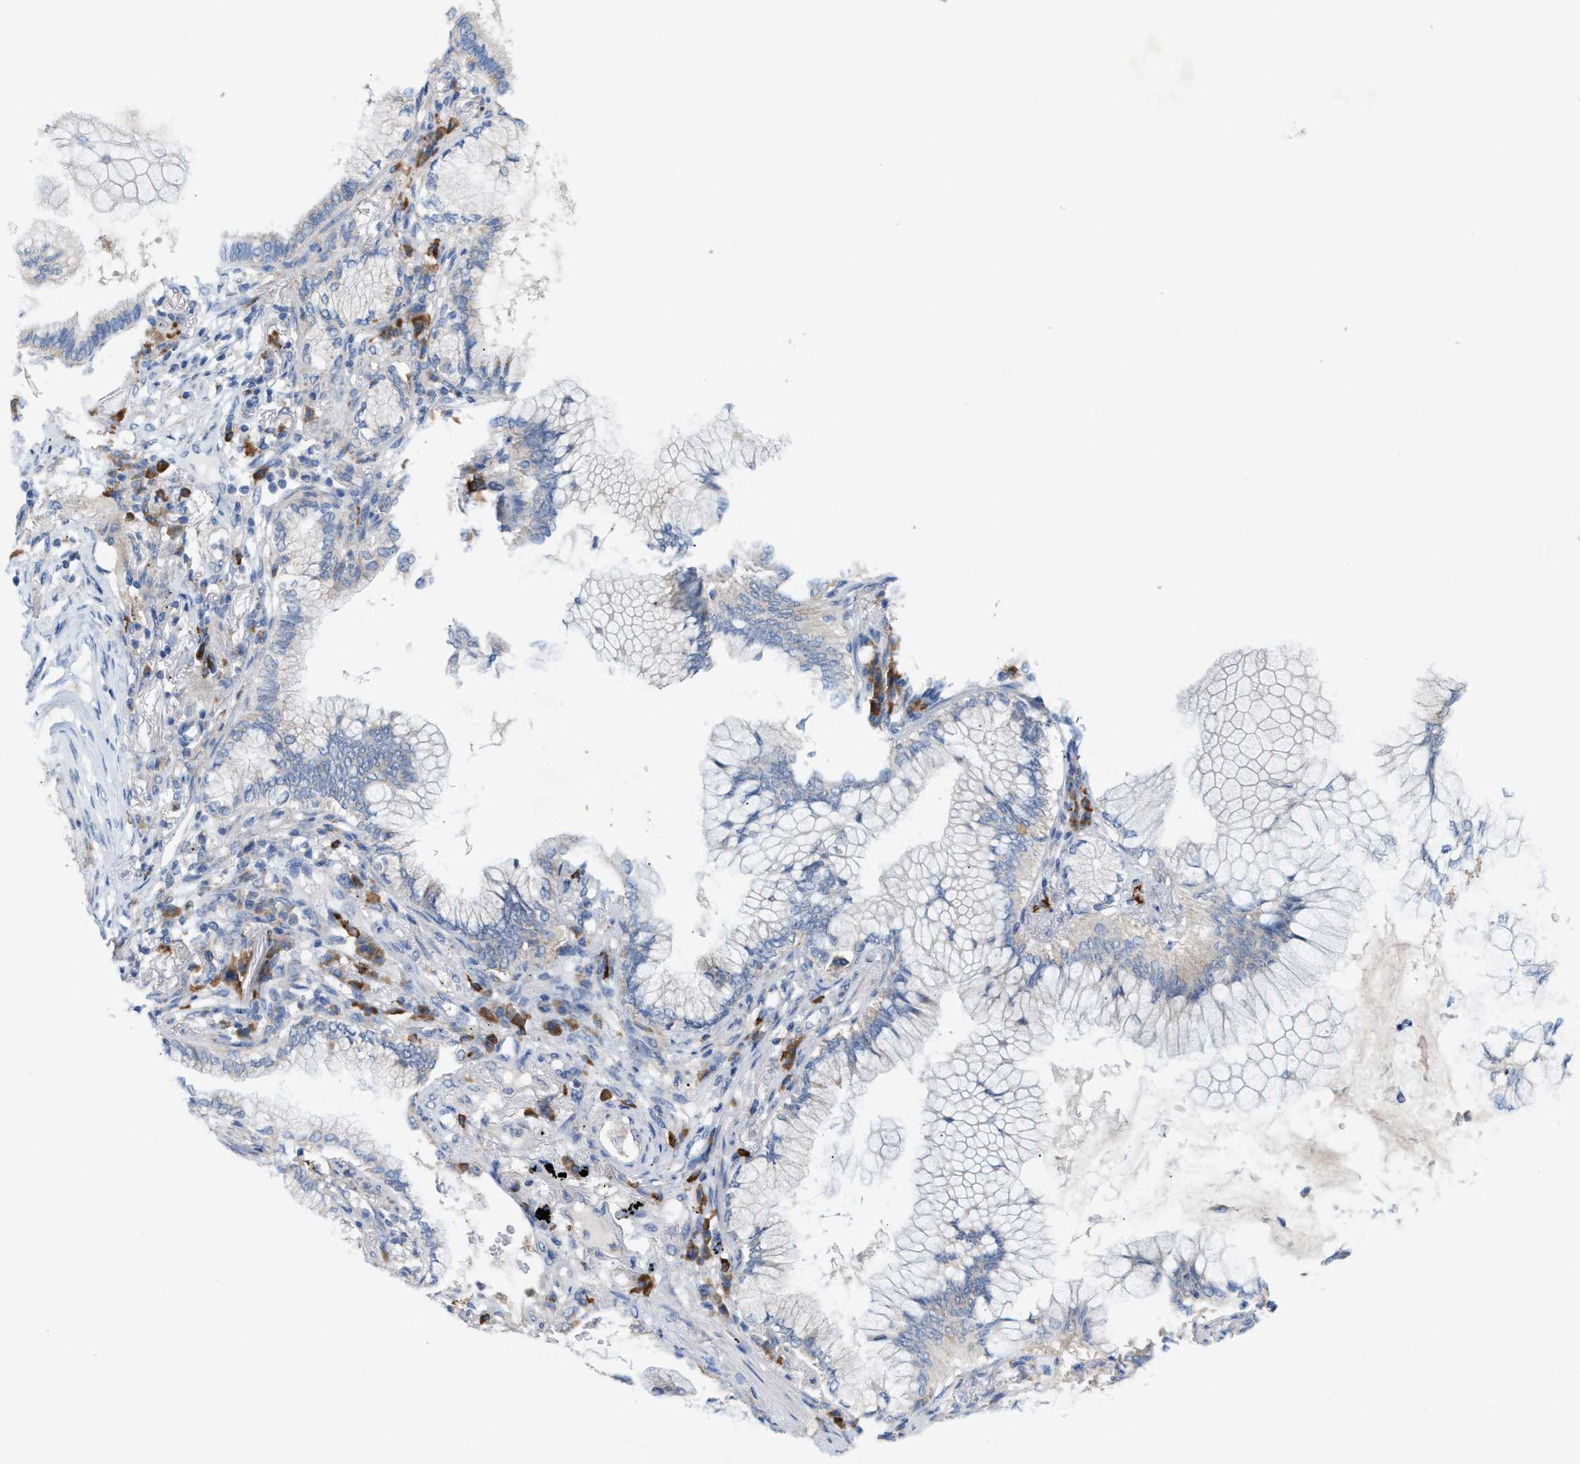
{"staining": {"intensity": "negative", "quantity": "none", "location": "none"}, "tissue": "lung cancer", "cell_type": "Tumor cells", "image_type": "cancer", "snomed": [{"axis": "morphology", "description": "Adenocarcinoma, NOS"}, {"axis": "topography", "description": "Lung"}], "caption": "The micrograph reveals no staining of tumor cells in adenocarcinoma (lung).", "gene": "DYNC2I1", "patient": {"sex": "female", "age": 70}}